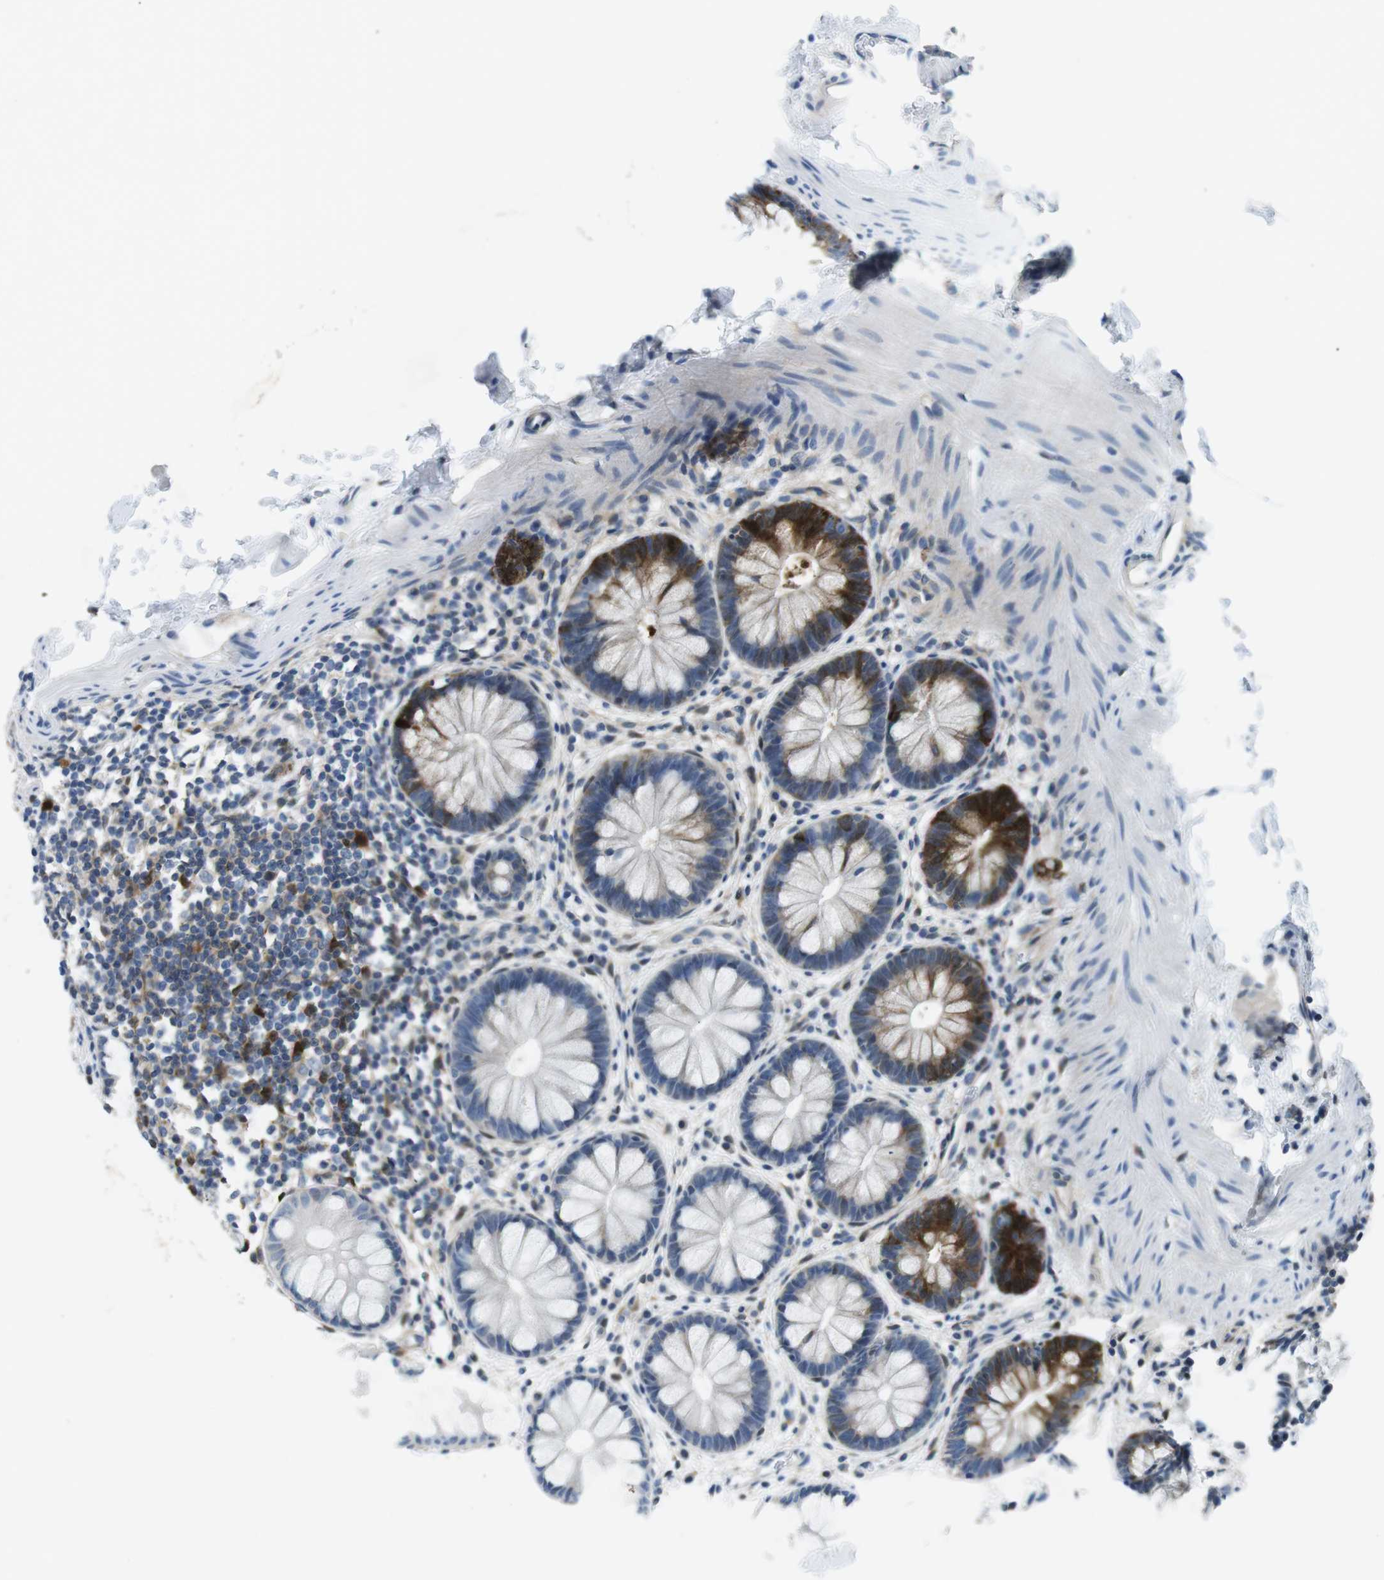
{"staining": {"intensity": "strong", "quantity": "<25%", "location": "cytoplasmic/membranous"}, "tissue": "rectum", "cell_type": "Glandular cells", "image_type": "normal", "snomed": [{"axis": "morphology", "description": "Normal tissue, NOS"}, {"axis": "topography", "description": "Rectum"}], "caption": "Protein expression by IHC shows strong cytoplasmic/membranous positivity in about <25% of glandular cells in normal rectum.", "gene": "PHLDA1", "patient": {"sex": "female", "age": 24}}